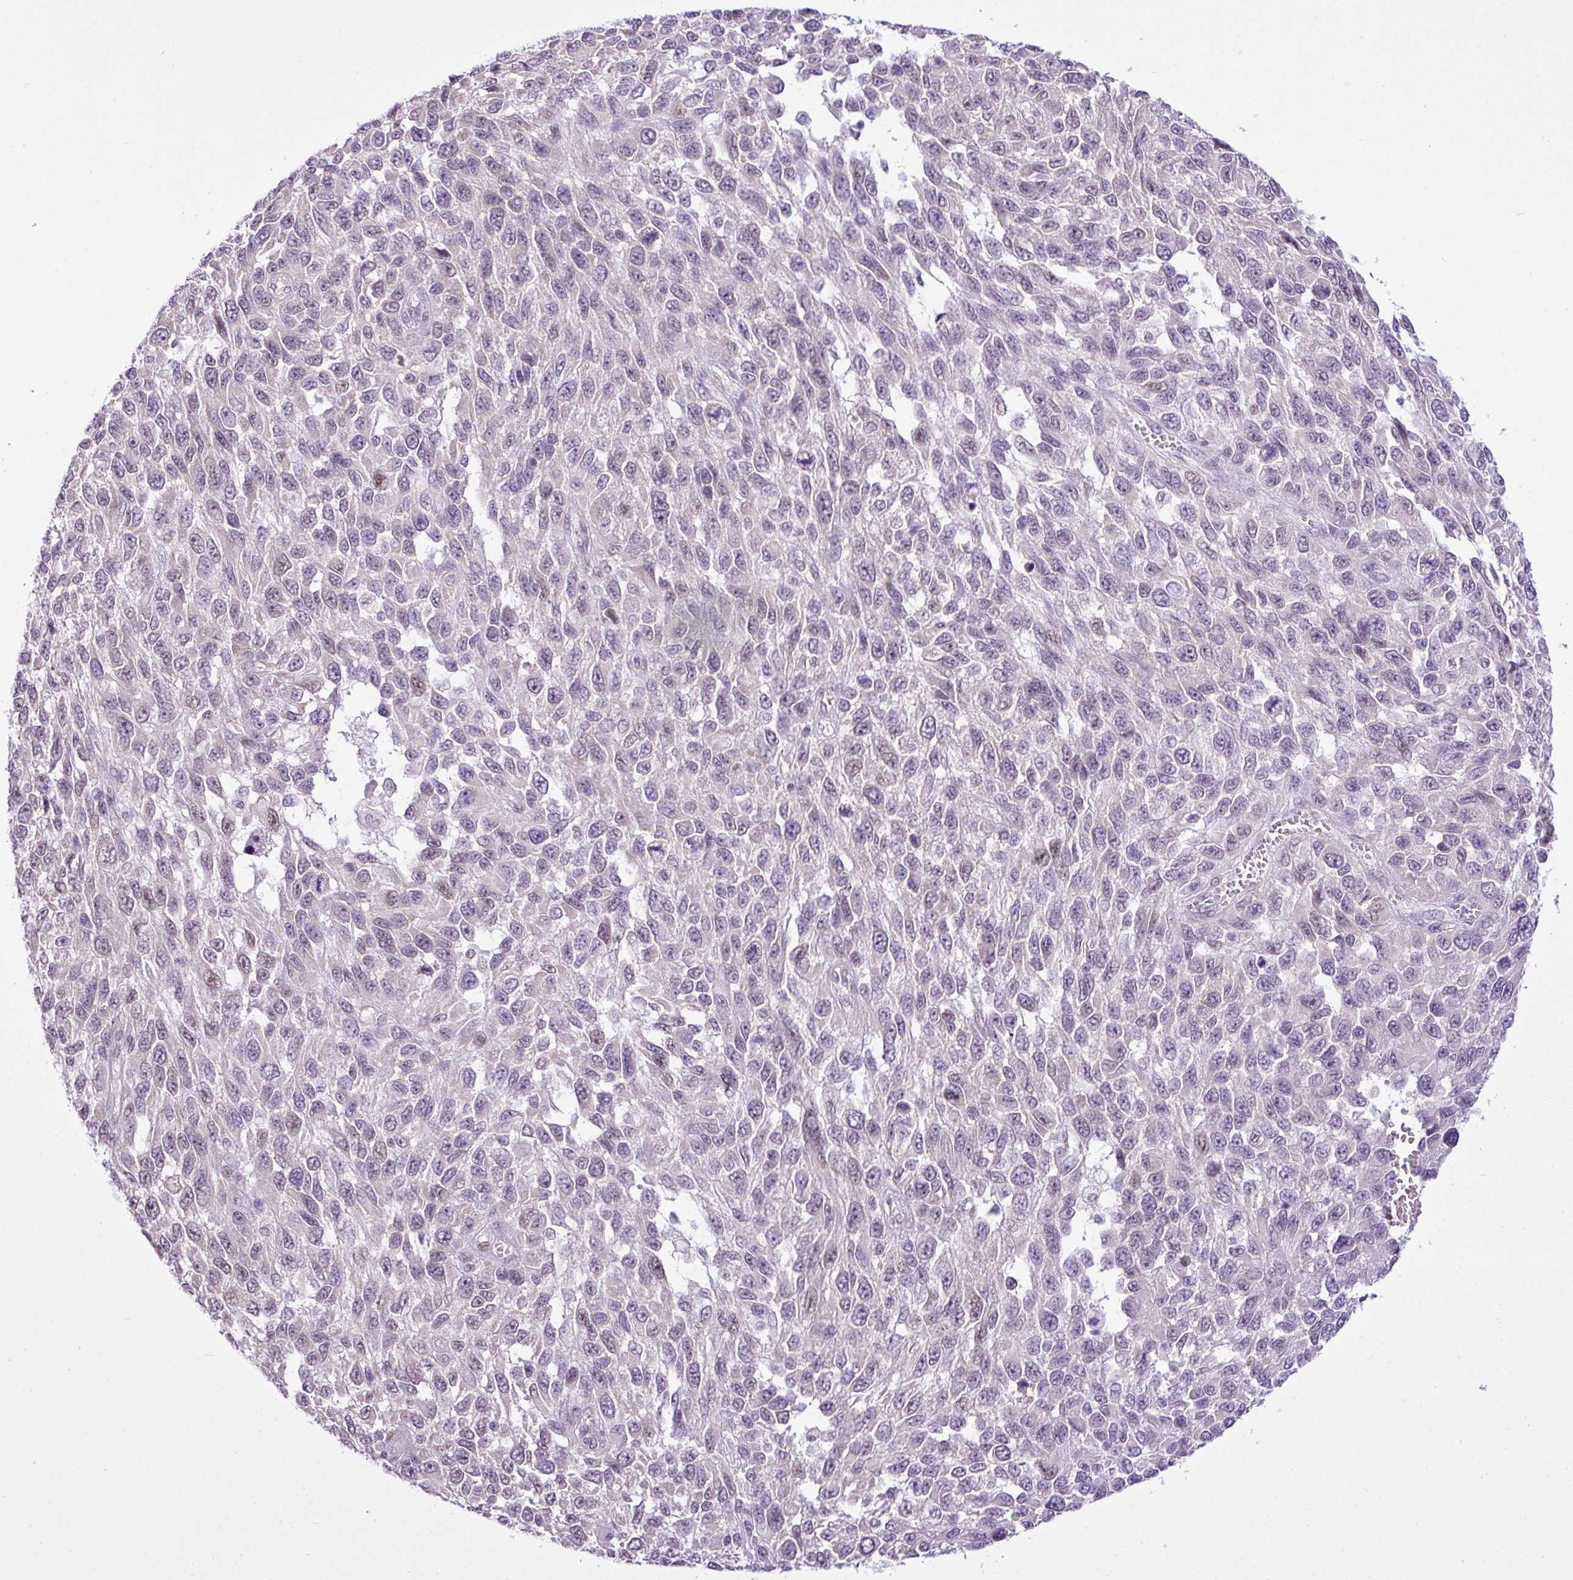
{"staining": {"intensity": "weak", "quantity": "<25%", "location": "nuclear"}, "tissue": "melanoma", "cell_type": "Tumor cells", "image_type": "cancer", "snomed": [{"axis": "morphology", "description": "Malignant melanoma, NOS"}, {"axis": "topography", "description": "Skin"}], "caption": "Immunohistochemical staining of melanoma exhibits no significant positivity in tumor cells.", "gene": "ELOA2", "patient": {"sex": "female", "age": 96}}